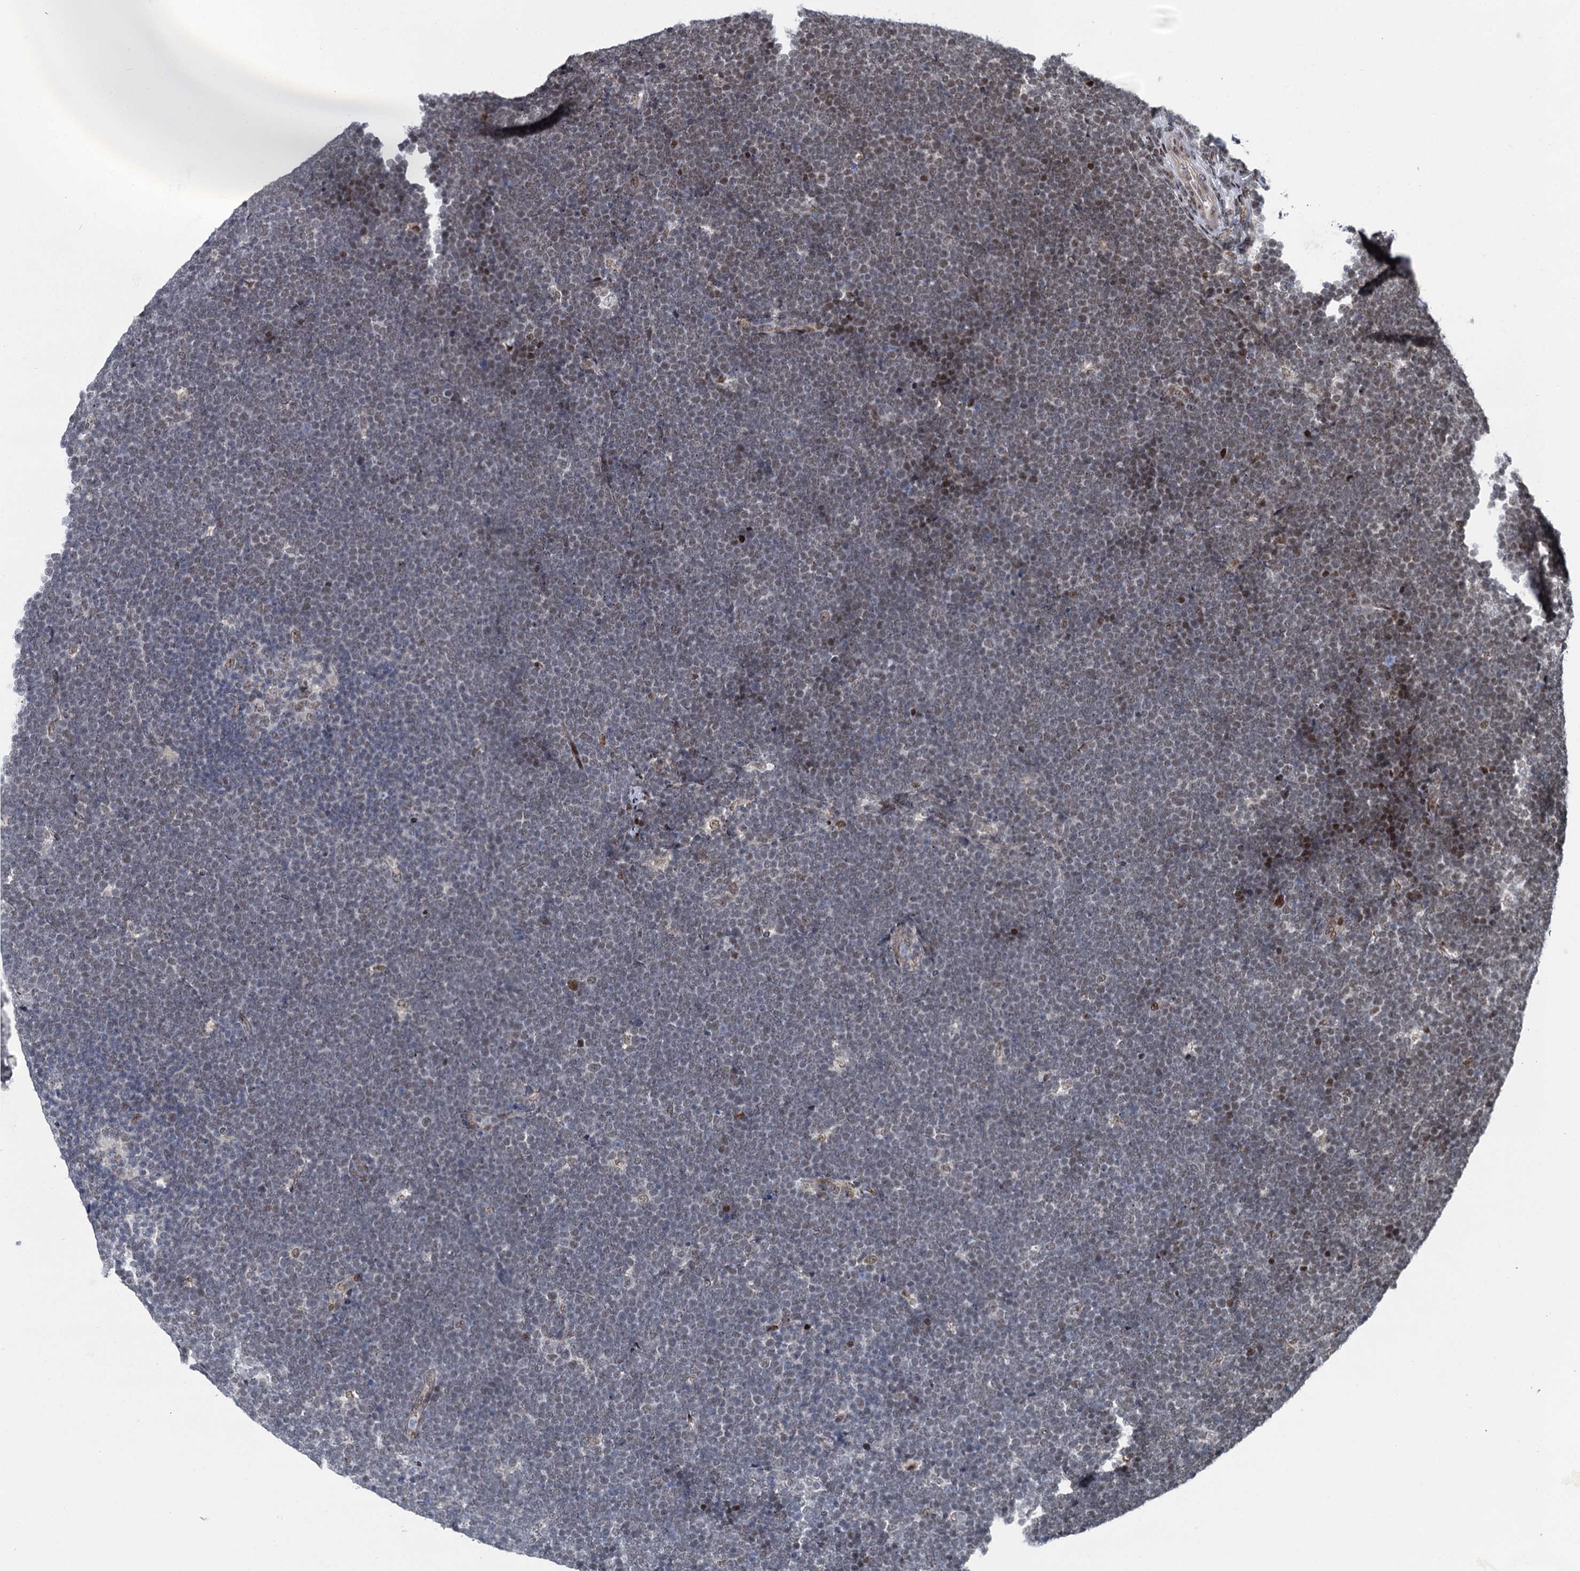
{"staining": {"intensity": "weak", "quantity": "<25%", "location": "nuclear"}, "tissue": "lymphoma", "cell_type": "Tumor cells", "image_type": "cancer", "snomed": [{"axis": "morphology", "description": "Malignant lymphoma, non-Hodgkin's type, High grade"}, {"axis": "topography", "description": "Lymph node"}], "caption": "High power microscopy micrograph of an immunohistochemistry (IHC) micrograph of lymphoma, revealing no significant expression in tumor cells. (DAB immunohistochemistry, high magnification).", "gene": "RUFY2", "patient": {"sex": "male", "age": 13}}